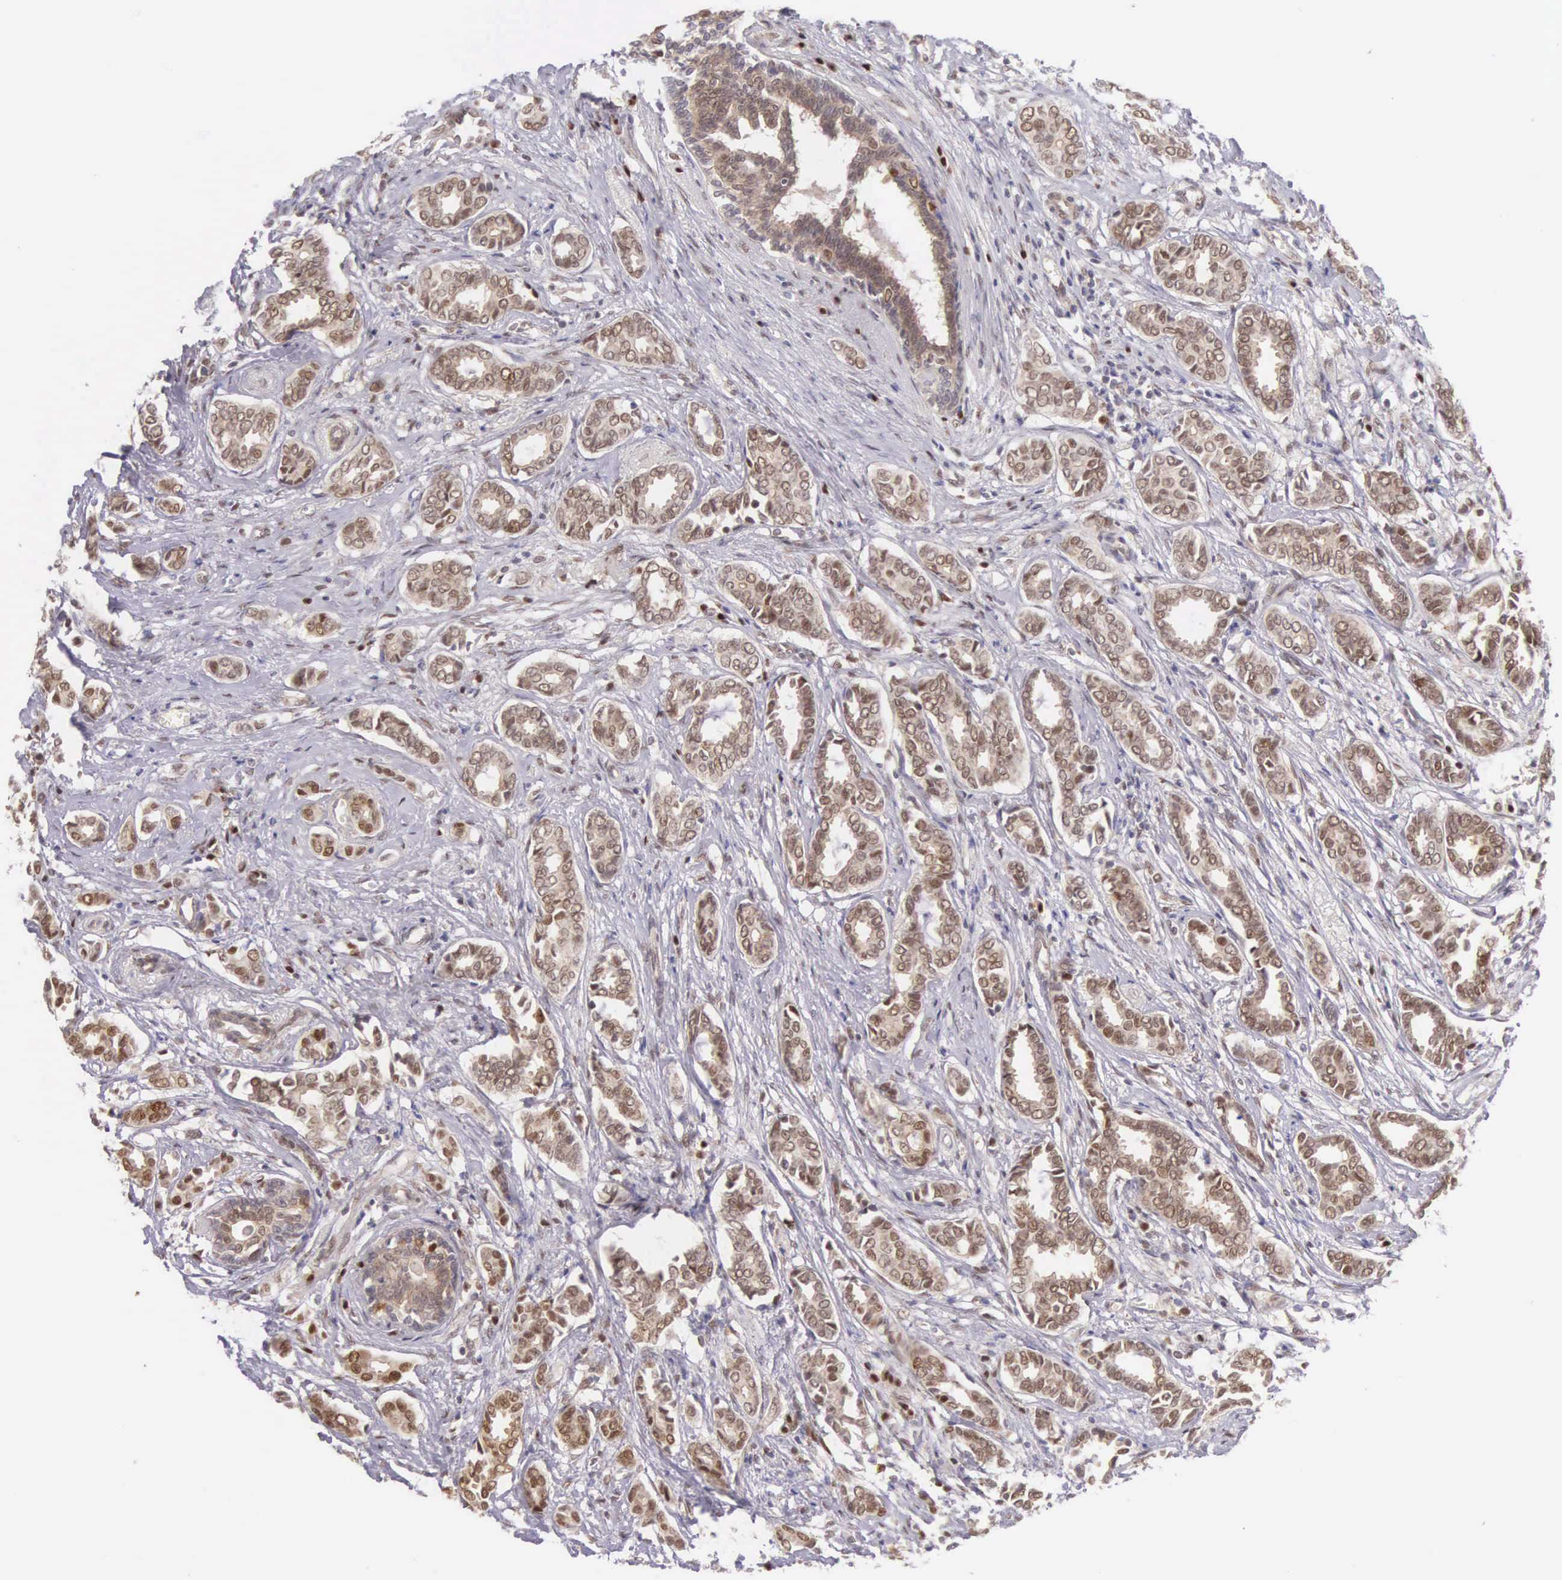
{"staining": {"intensity": "moderate", "quantity": ">75%", "location": "nuclear"}, "tissue": "breast cancer", "cell_type": "Tumor cells", "image_type": "cancer", "snomed": [{"axis": "morphology", "description": "Duct carcinoma"}, {"axis": "topography", "description": "Breast"}], "caption": "Tumor cells exhibit medium levels of moderate nuclear positivity in about >75% of cells in invasive ductal carcinoma (breast).", "gene": "CCDC117", "patient": {"sex": "female", "age": 50}}